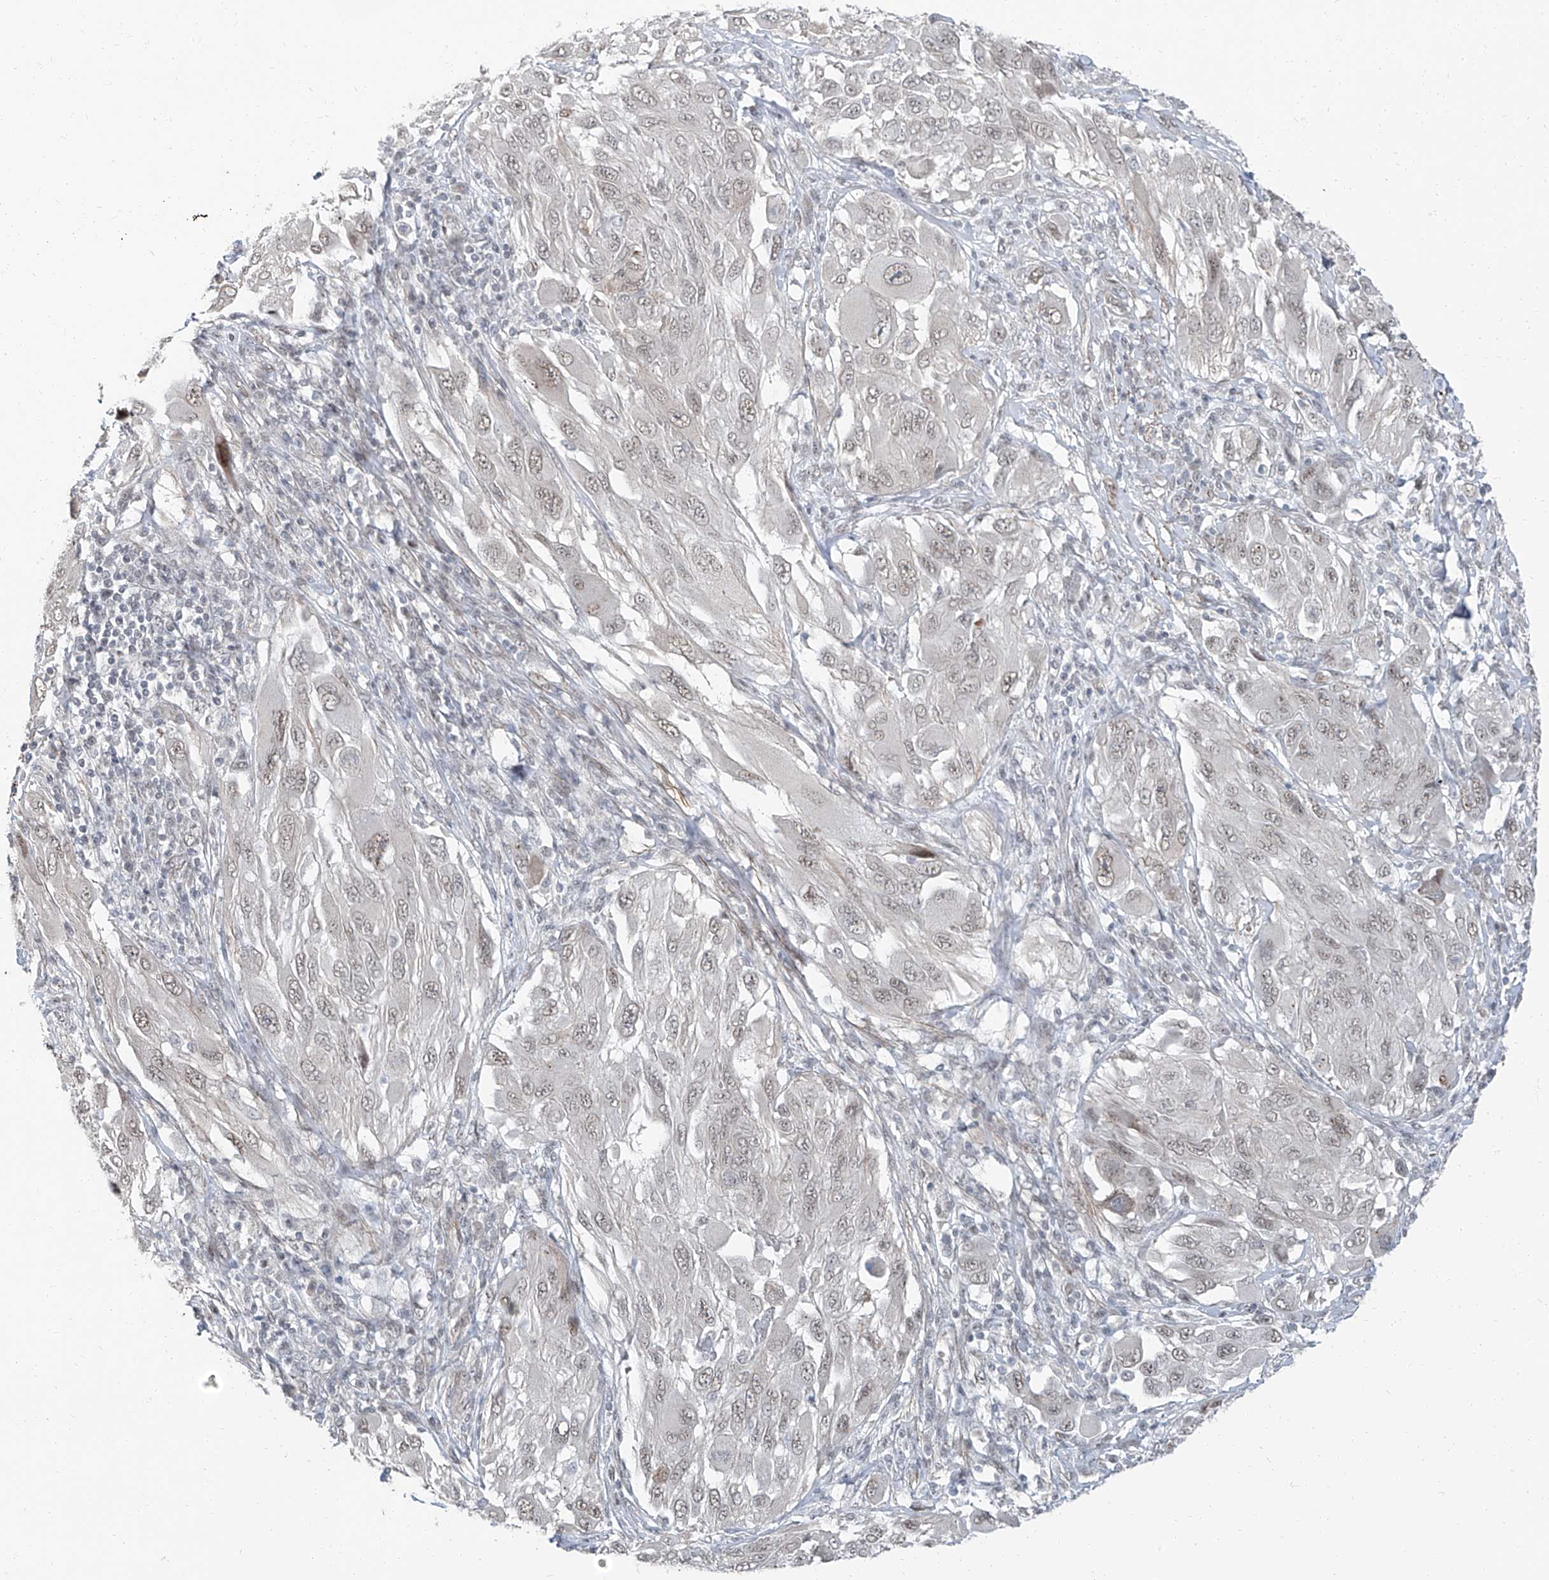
{"staining": {"intensity": "weak", "quantity": "<25%", "location": "nuclear"}, "tissue": "melanoma", "cell_type": "Tumor cells", "image_type": "cancer", "snomed": [{"axis": "morphology", "description": "Malignant melanoma, NOS"}, {"axis": "topography", "description": "Skin"}], "caption": "Human melanoma stained for a protein using immunohistochemistry demonstrates no positivity in tumor cells.", "gene": "TXLNB", "patient": {"sex": "female", "age": 91}}